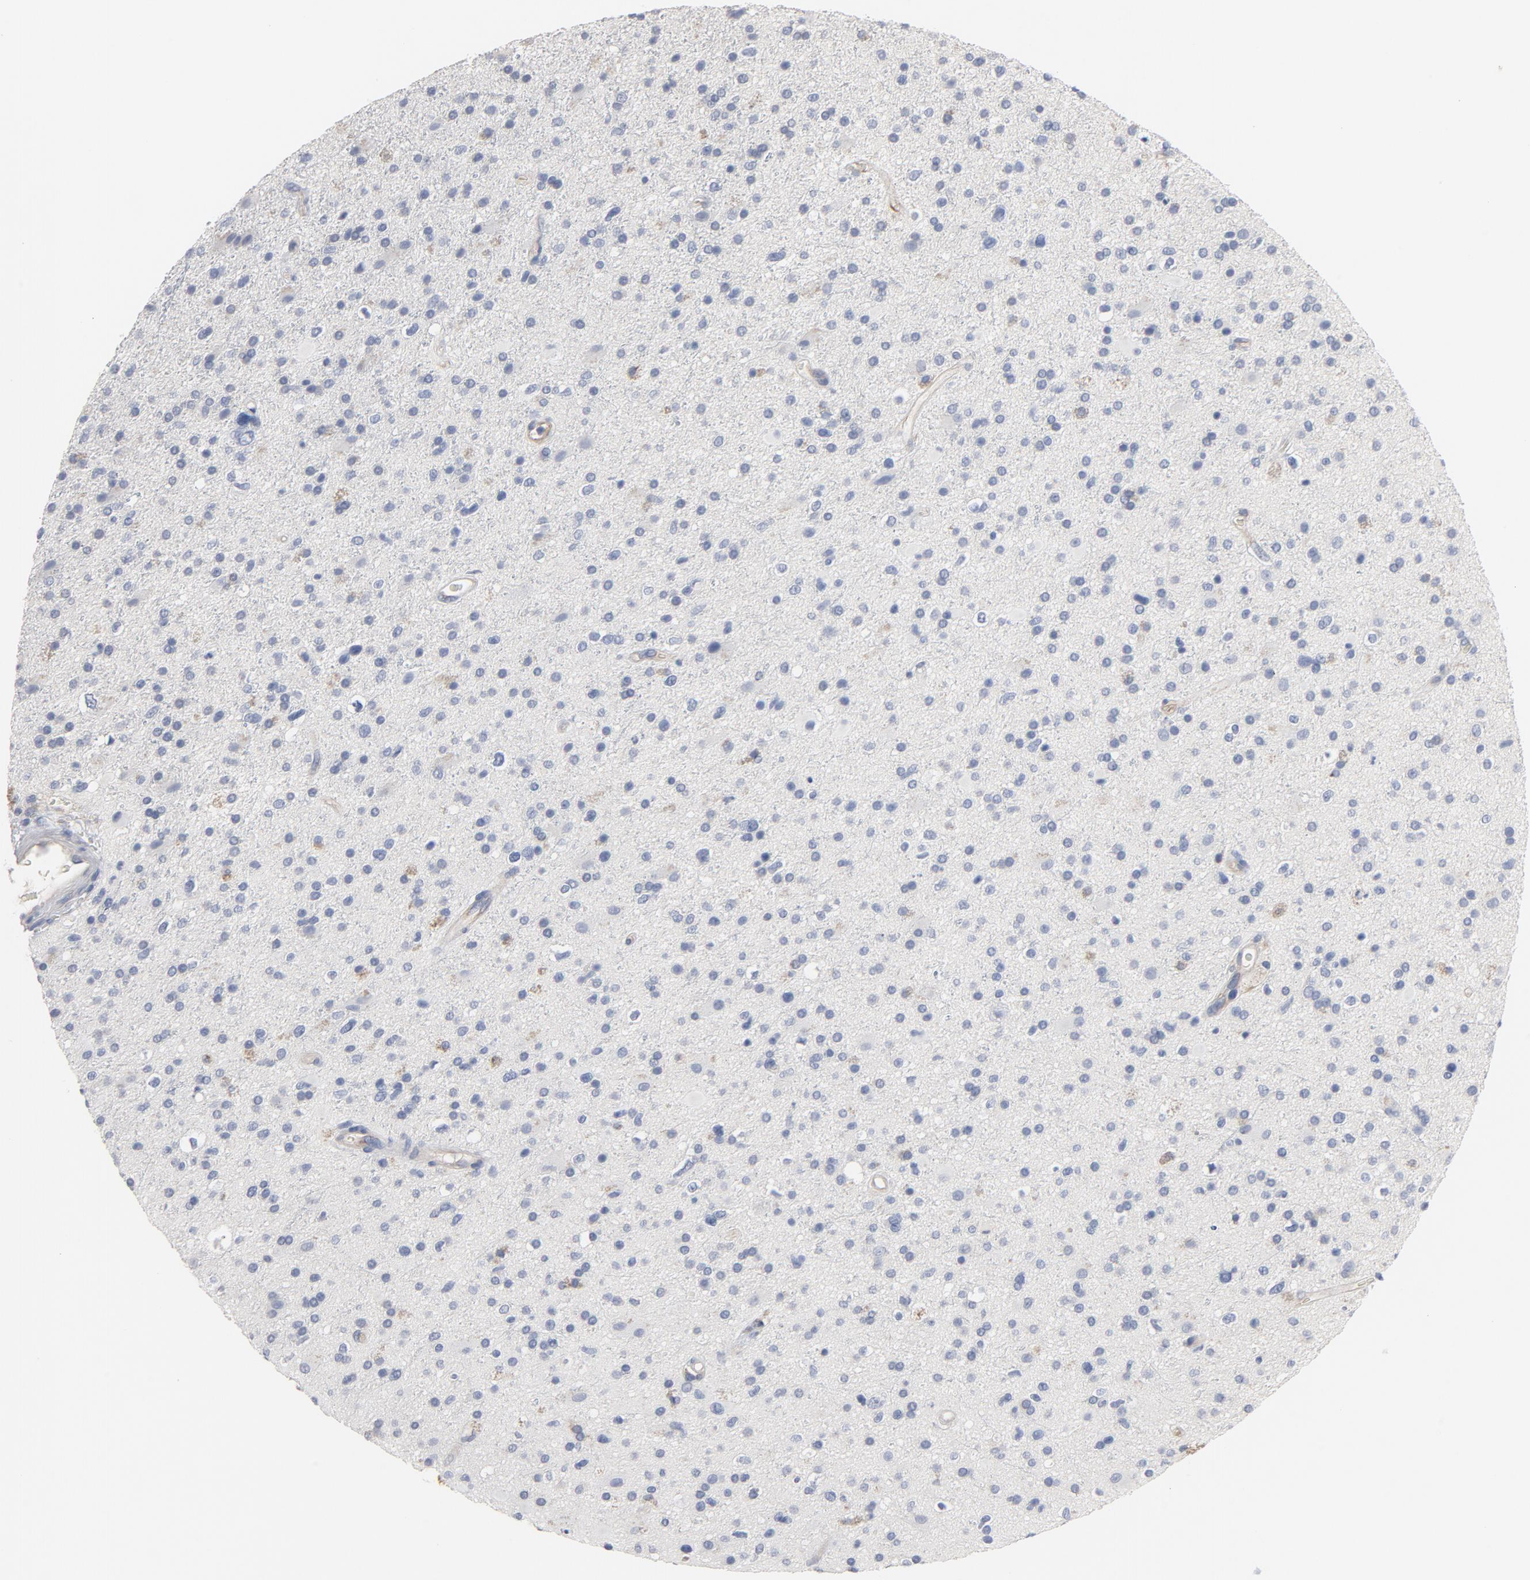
{"staining": {"intensity": "negative", "quantity": "none", "location": "none"}, "tissue": "glioma", "cell_type": "Tumor cells", "image_type": "cancer", "snomed": [{"axis": "morphology", "description": "Glioma, malignant, High grade"}, {"axis": "topography", "description": "Brain"}], "caption": "Immunohistochemistry of human malignant glioma (high-grade) reveals no expression in tumor cells.", "gene": "KDR", "patient": {"sex": "male", "age": 33}}